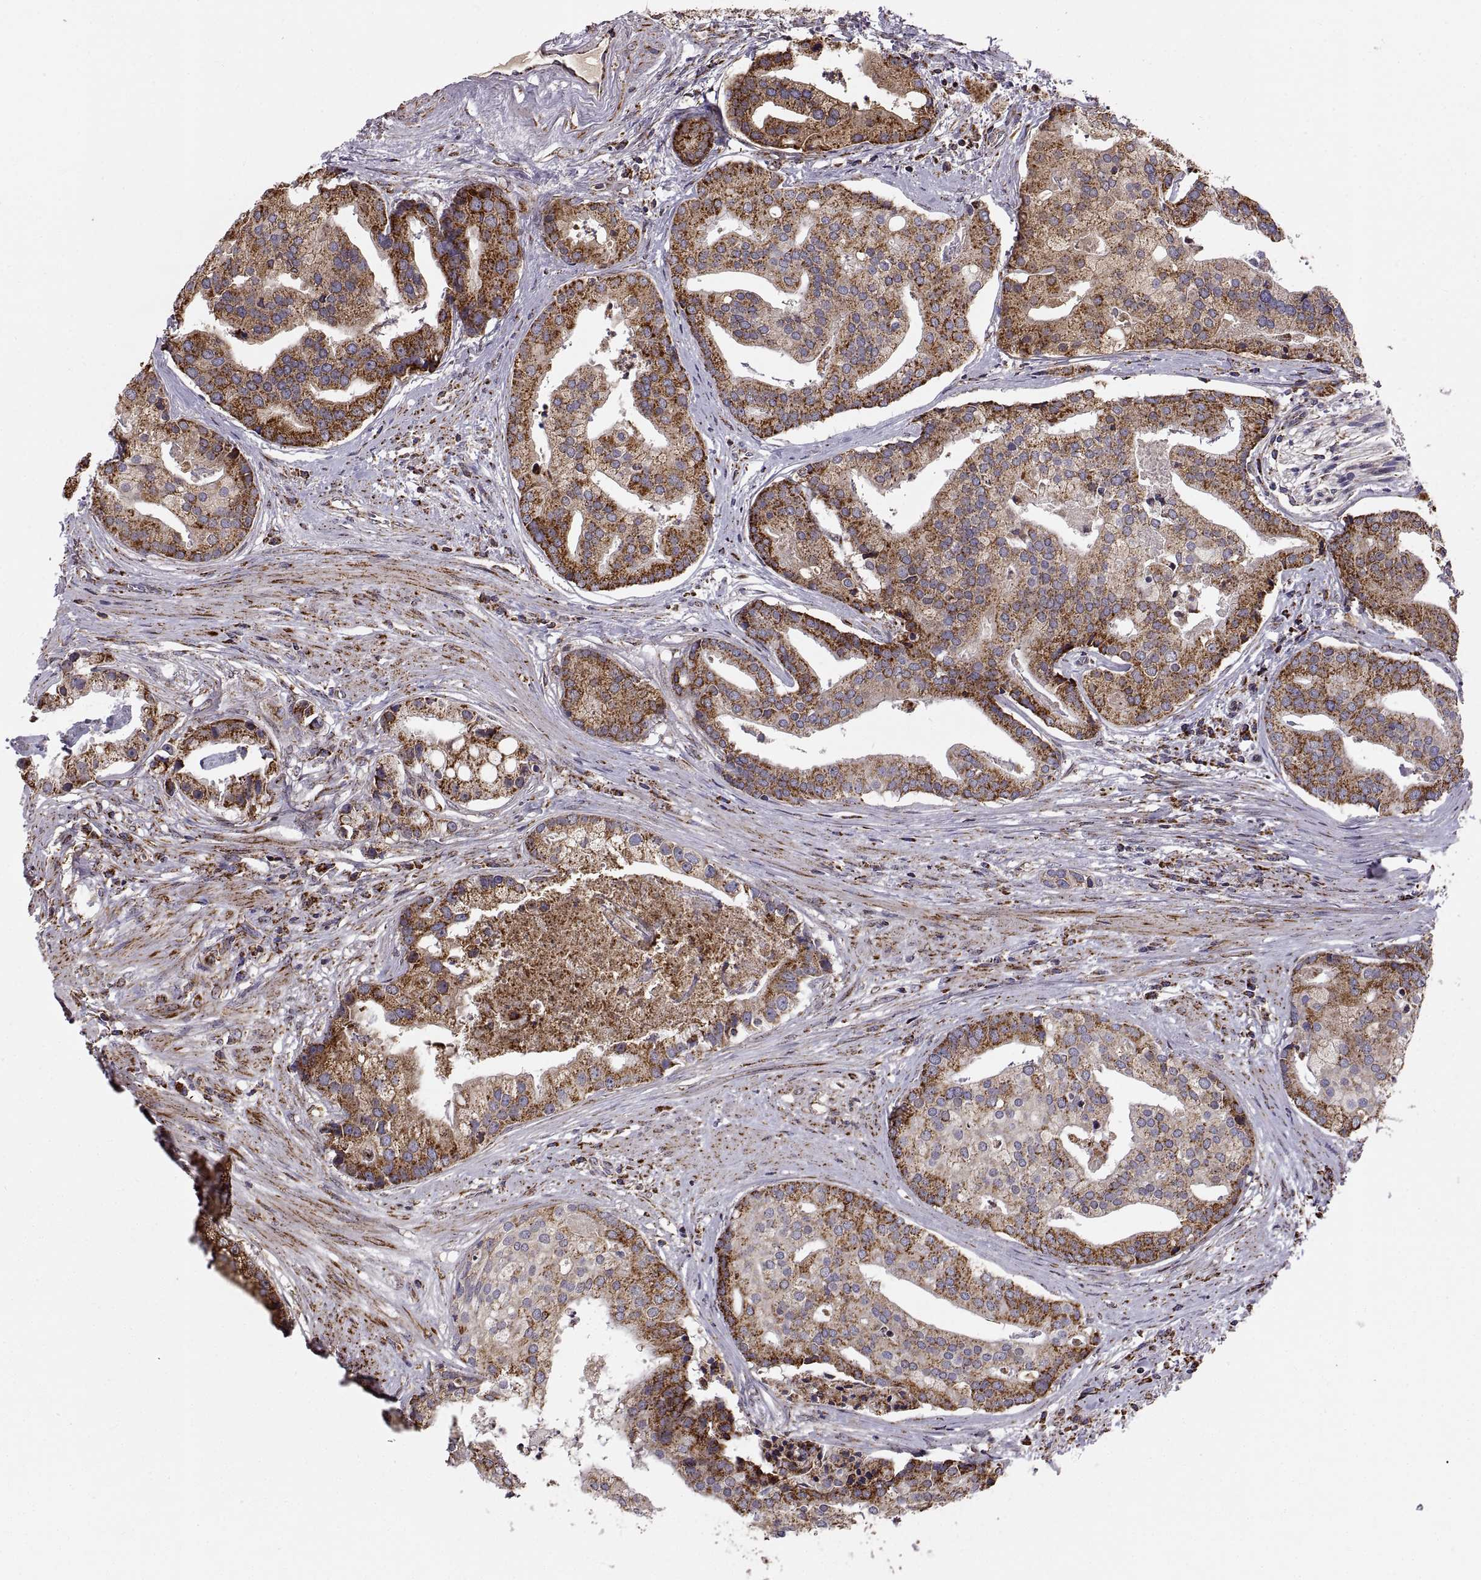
{"staining": {"intensity": "strong", "quantity": ">75%", "location": "cytoplasmic/membranous"}, "tissue": "prostate cancer", "cell_type": "Tumor cells", "image_type": "cancer", "snomed": [{"axis": "morphology", "description": "Adenocarcinoma, NOS"}, {"axis": "topography", "description": "Prostate and seminal vesicle, NOS"}, {"axis": "topography", "description": "Prostate"}], "caption": "Immunohistochemistry (DAB (3,3'-diaminobenzidine)) staining of prostate cancer shows strong cytoplasmic/membranous protein staining in approximately >75% of tumor cells. The protein is stained brown, and the nuclei are stained in blue (DAB (3,3'-diaminobenzidine) IHC with brightfield microscopy, high magnification).", "gene": "ARSD", "patient": {"sex": "male", "age": 44}}